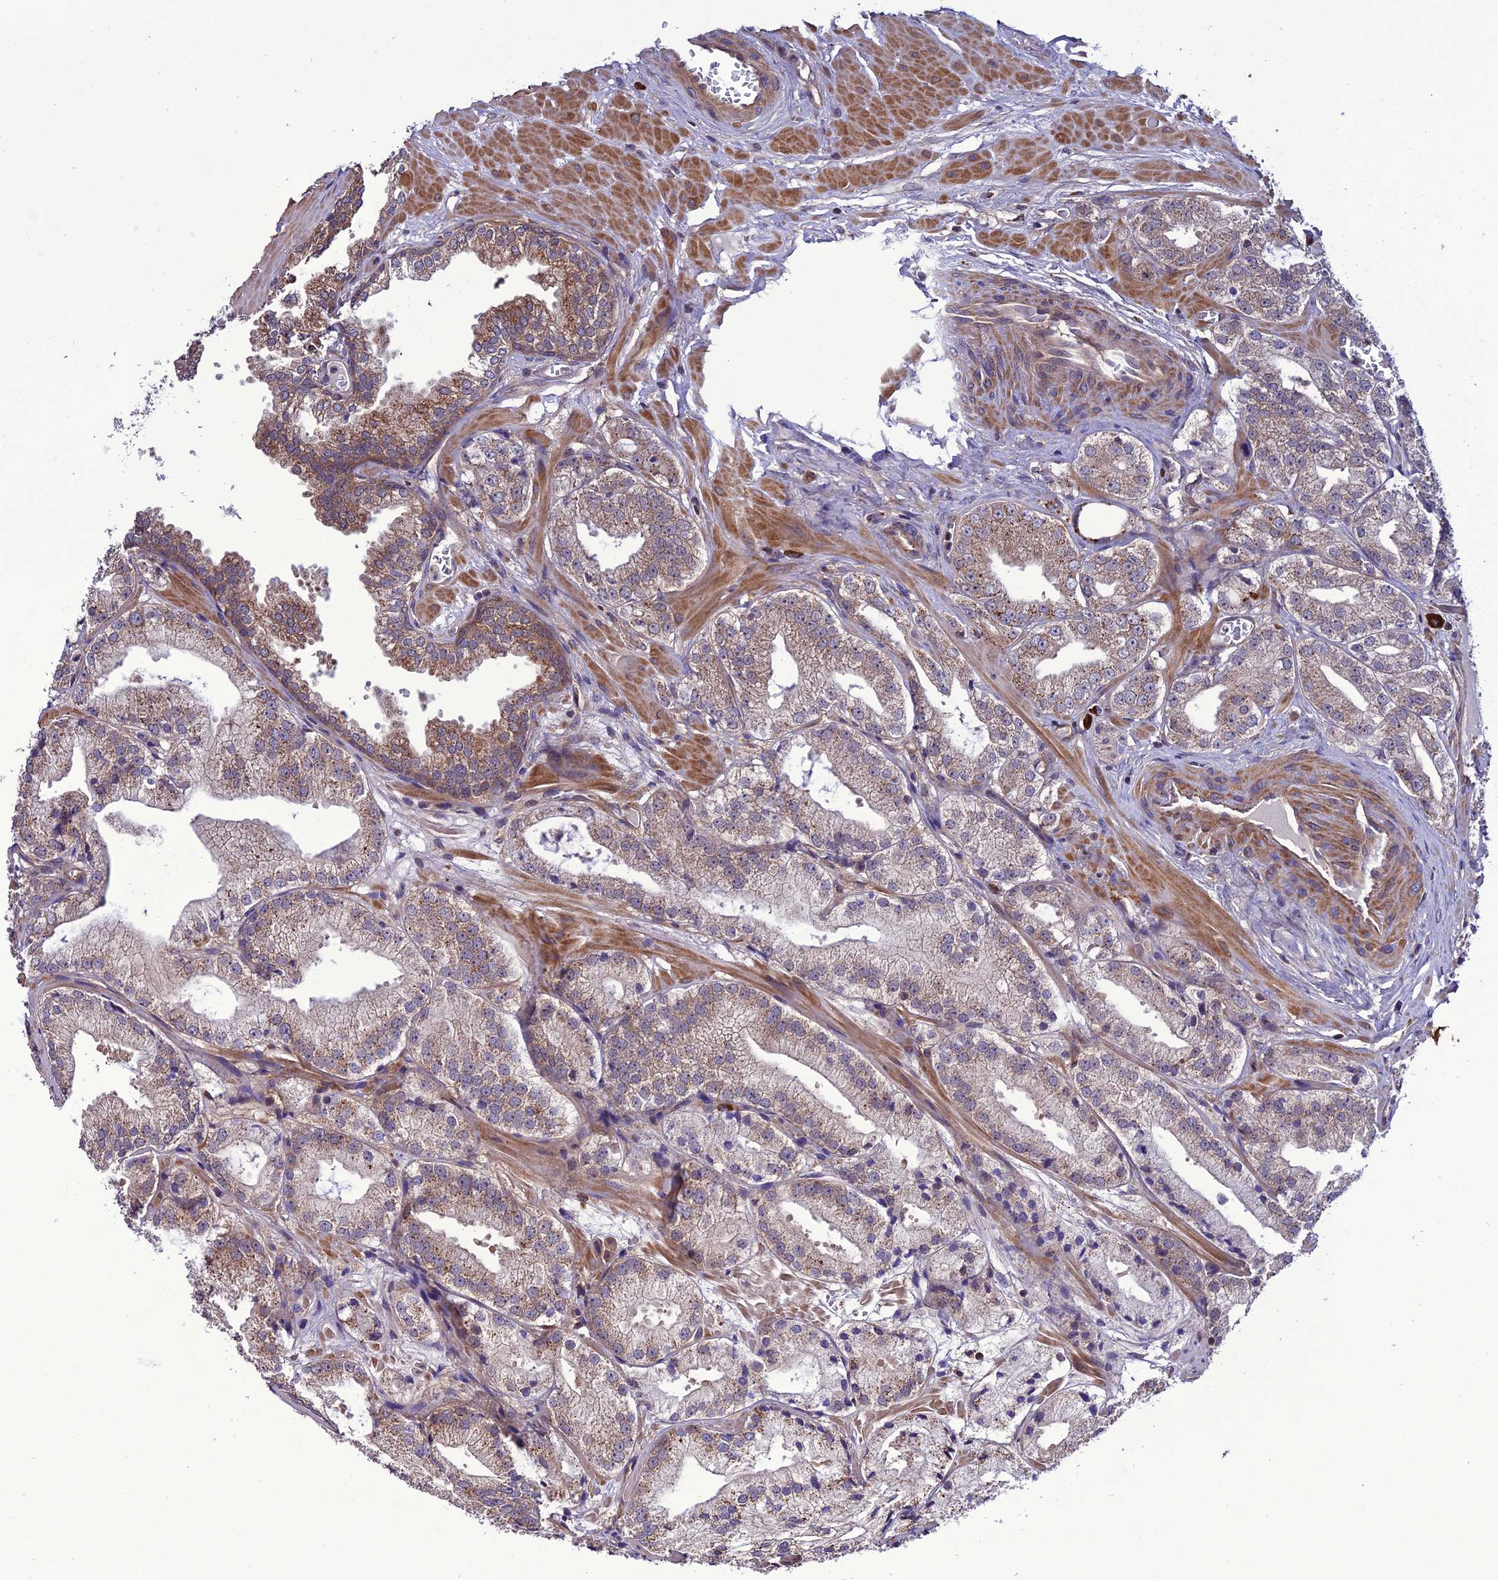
{"staining": {"intensity": "moderate", "quantity": ">75%", "location": "cytoplasmic/membranous"}, "tissue": "prostate cancer", "cell_type": "Tumor cells", "image_type": "cancer", "snomed": [{"axis": "morphology", "description": "Adenocarcinoma, Low grade"}, {"axis": "topography", "description": "Prostate"}], "caption": "Prostate adenocarcinoma (low-grade) stained for a protein (brown) shows moderate cytoplasmic/membranous positive expression in approximately >75% of tumor cells.", "gene": "PPIL3", "patient": {"sex": "male", "age": 60}}